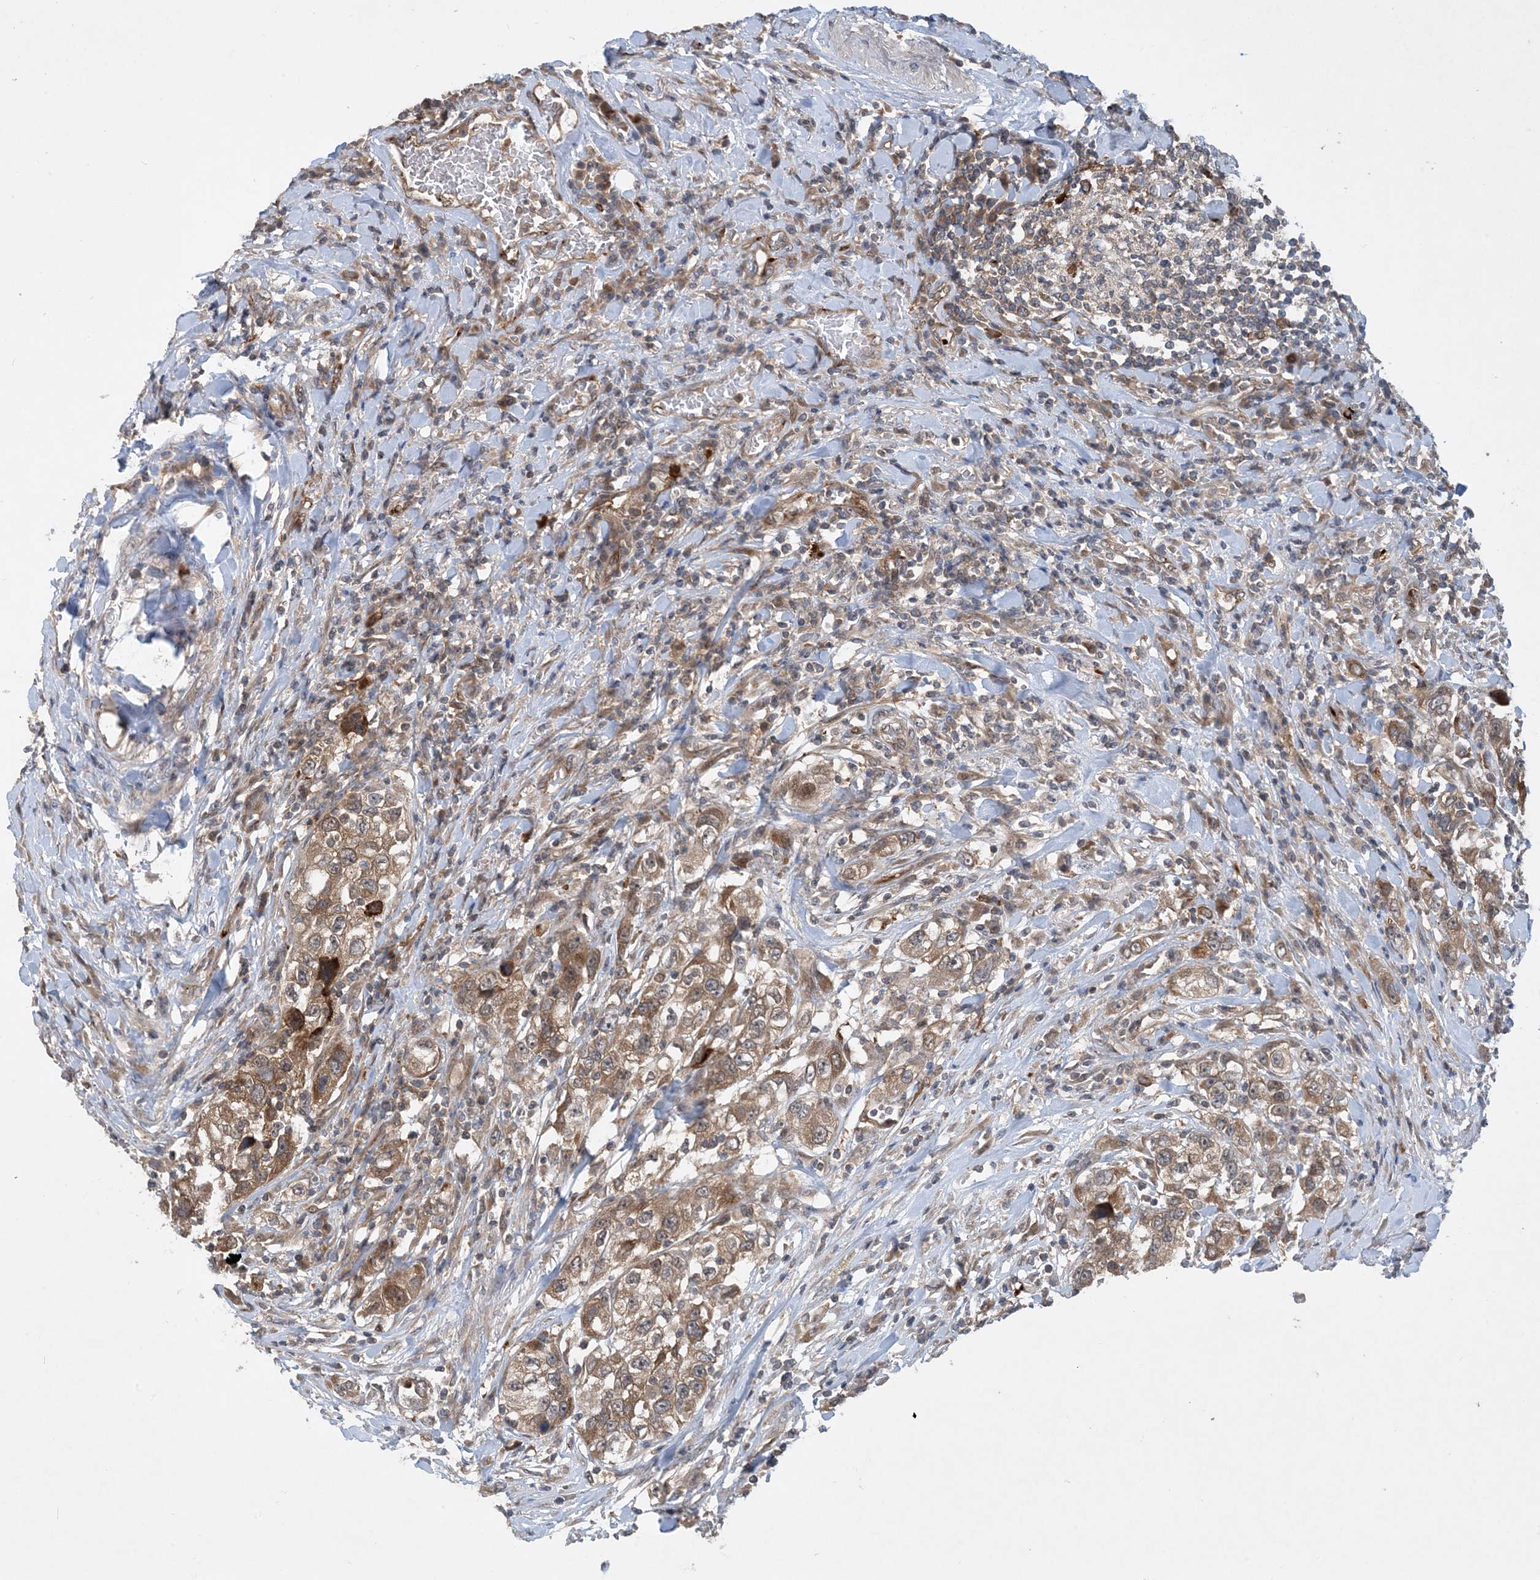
{"staining": {"intensity": "moderate", "quantity": ">75%", "location": "cytoplasmic/membranous"}, "tissue": "urothelial cancer", "cell_type": "Tumor cells", "image_type": "cancer", "snomed": [{"axis": "morphology", "description": "Urothelial carcinoma, High grade"}, {"axis": "topography", "description": "Urinary bladder"}], "caption": "Moderate cytoplasmic/membranous expression is appreciated in about >75% of tumor cells in urothelial cancer.", "gene": "TINAG", "patient": {"sex": "female", "age": 80}}